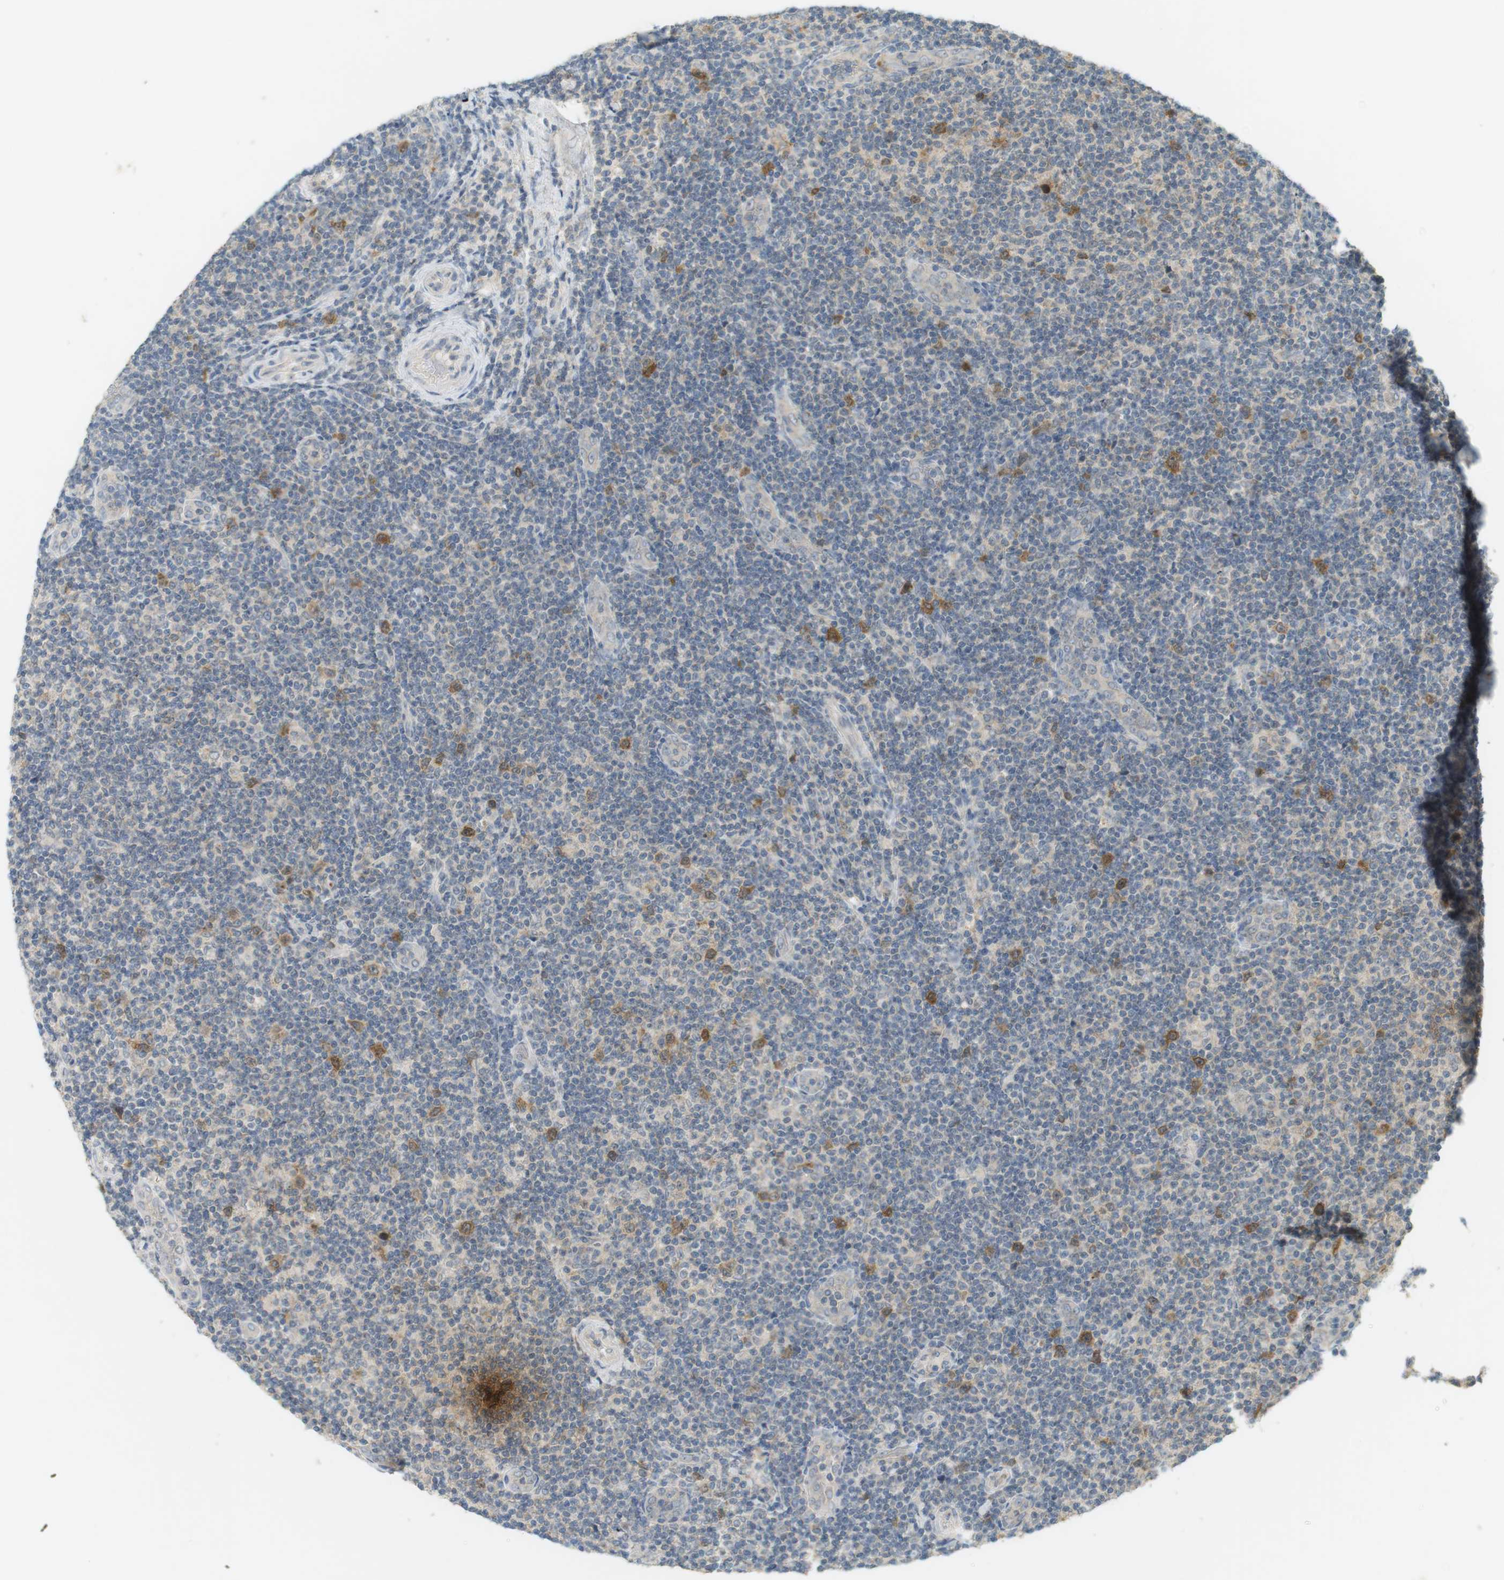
{"staining": {"intensity": "moderate", "quantity": "<25%", "location": "cytoplasmic/membranous"}, "tissue": "lymphoma", "cell_type": "Tumor cells", "image_type": "cancer", "snomed": [{"axis": "morphology", "description": "Malignant lymphoma, non-Hodgkin's type, Low grade"}, {"axis": "topography", "description": "Lymph node"}], "caption": "Tumor cells demonstrate low levels of moderate cytoplasmic/membranous expression in about <25% of cells in low-grade malignant lymphoma, non-Hodgkin's type.", "gene": "TTK", "patient": {"sex": "male", "age": 83}}